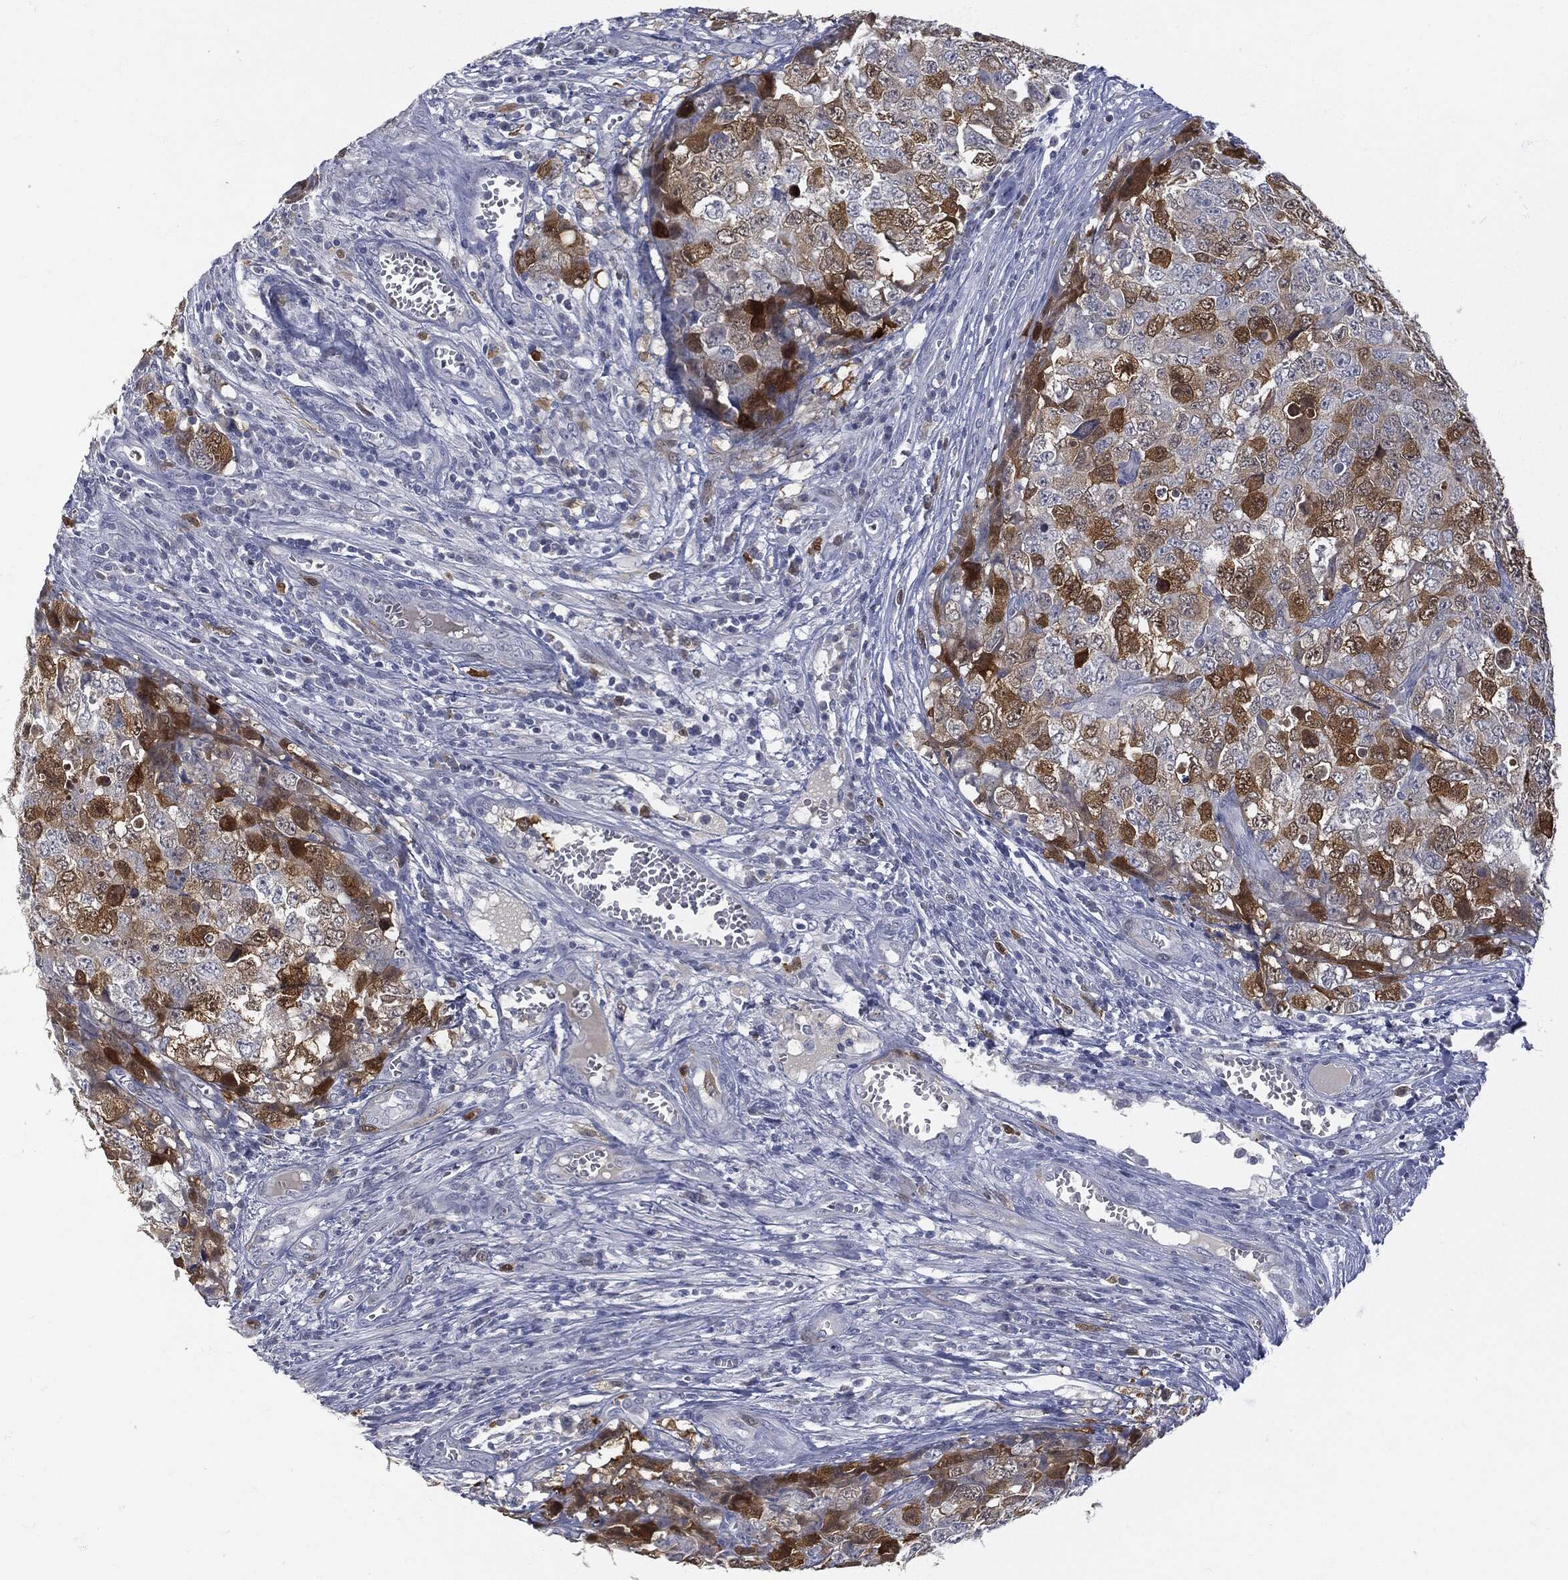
{"staining": {"intensity": "strong", "quantity": "25%-75%", "location": "cytoplasmic/membranous"}, "tissue": "testis cancer", "cell_type": "Tumor cells", "image_type": "cancer", "snomed": [{"axis": "morphology", "description": "Carcinoma, Embryonal, NOS"}, {"axis": "topography", "description": "Testis"}], "caption": "Strong cytoplasmic/membranous staining for a protein is present in about 25%-75% of tumor cells of embryonal carcinoma (testis) using IHC.", "gene": "UBE2C", "patient": {"sex": "male", "age": 23}}